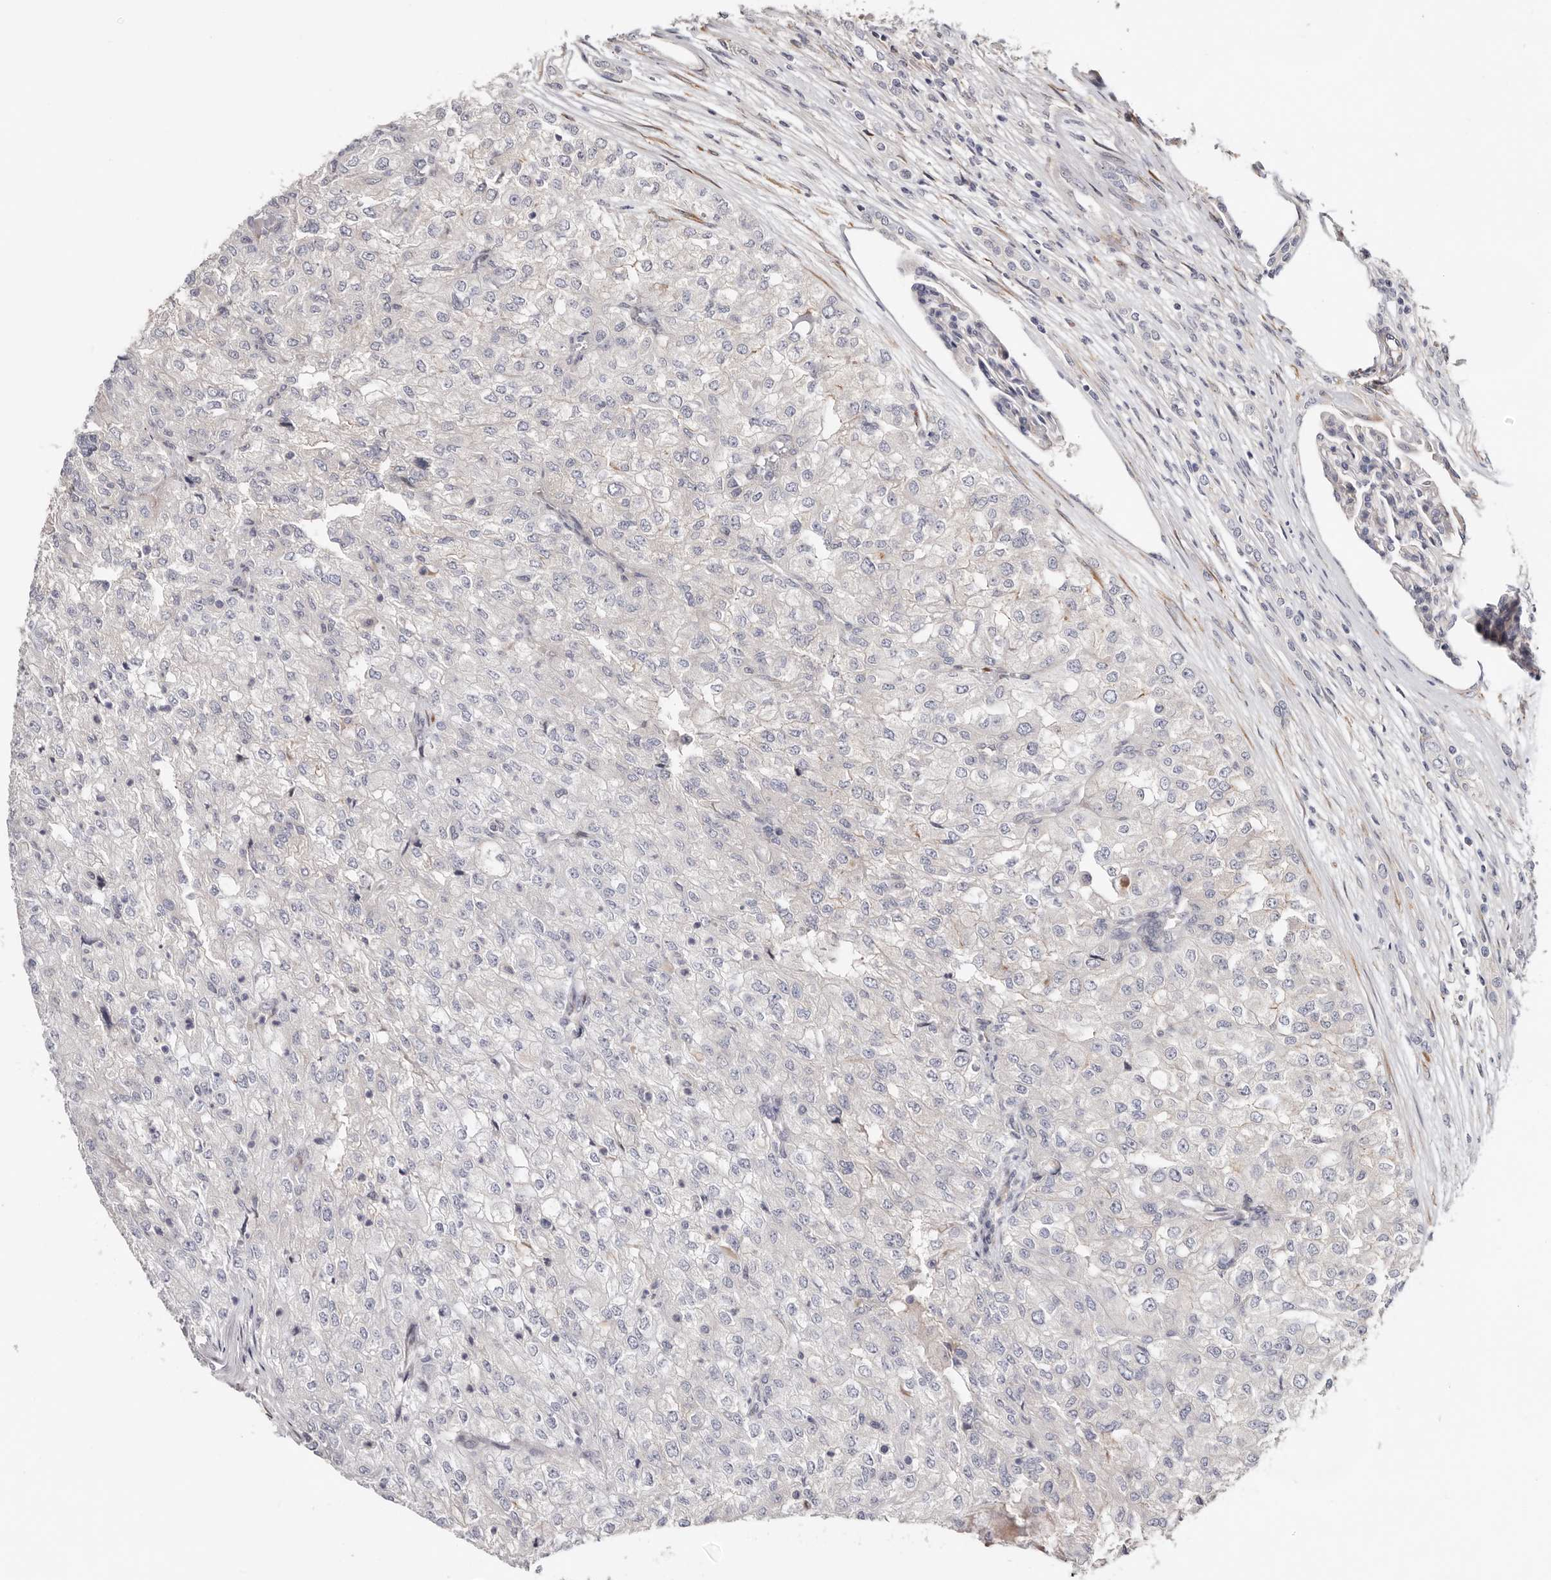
{"staining": {"intensity": "negative", "quantity": "none", "location": "none"}, "tissue": "renal cancer", "cell_type": "Tumor cells", "image_type": "cancer", "snomed": [{"axis": "morphology", "description": "Adenocarcinoma, NOS"}, {"axis": "topography", "description": "Kidney"}], "caption": "Histopathology image shows no protein staining in tumor cells of renal cancer (adenocarcinoma) tissue. The staining is performed using DAB brown chromogen with nuclei counter-stained in using hematoxylin.", "gene": "USH1C", "patient": {"sex": "female", "age": 54}}